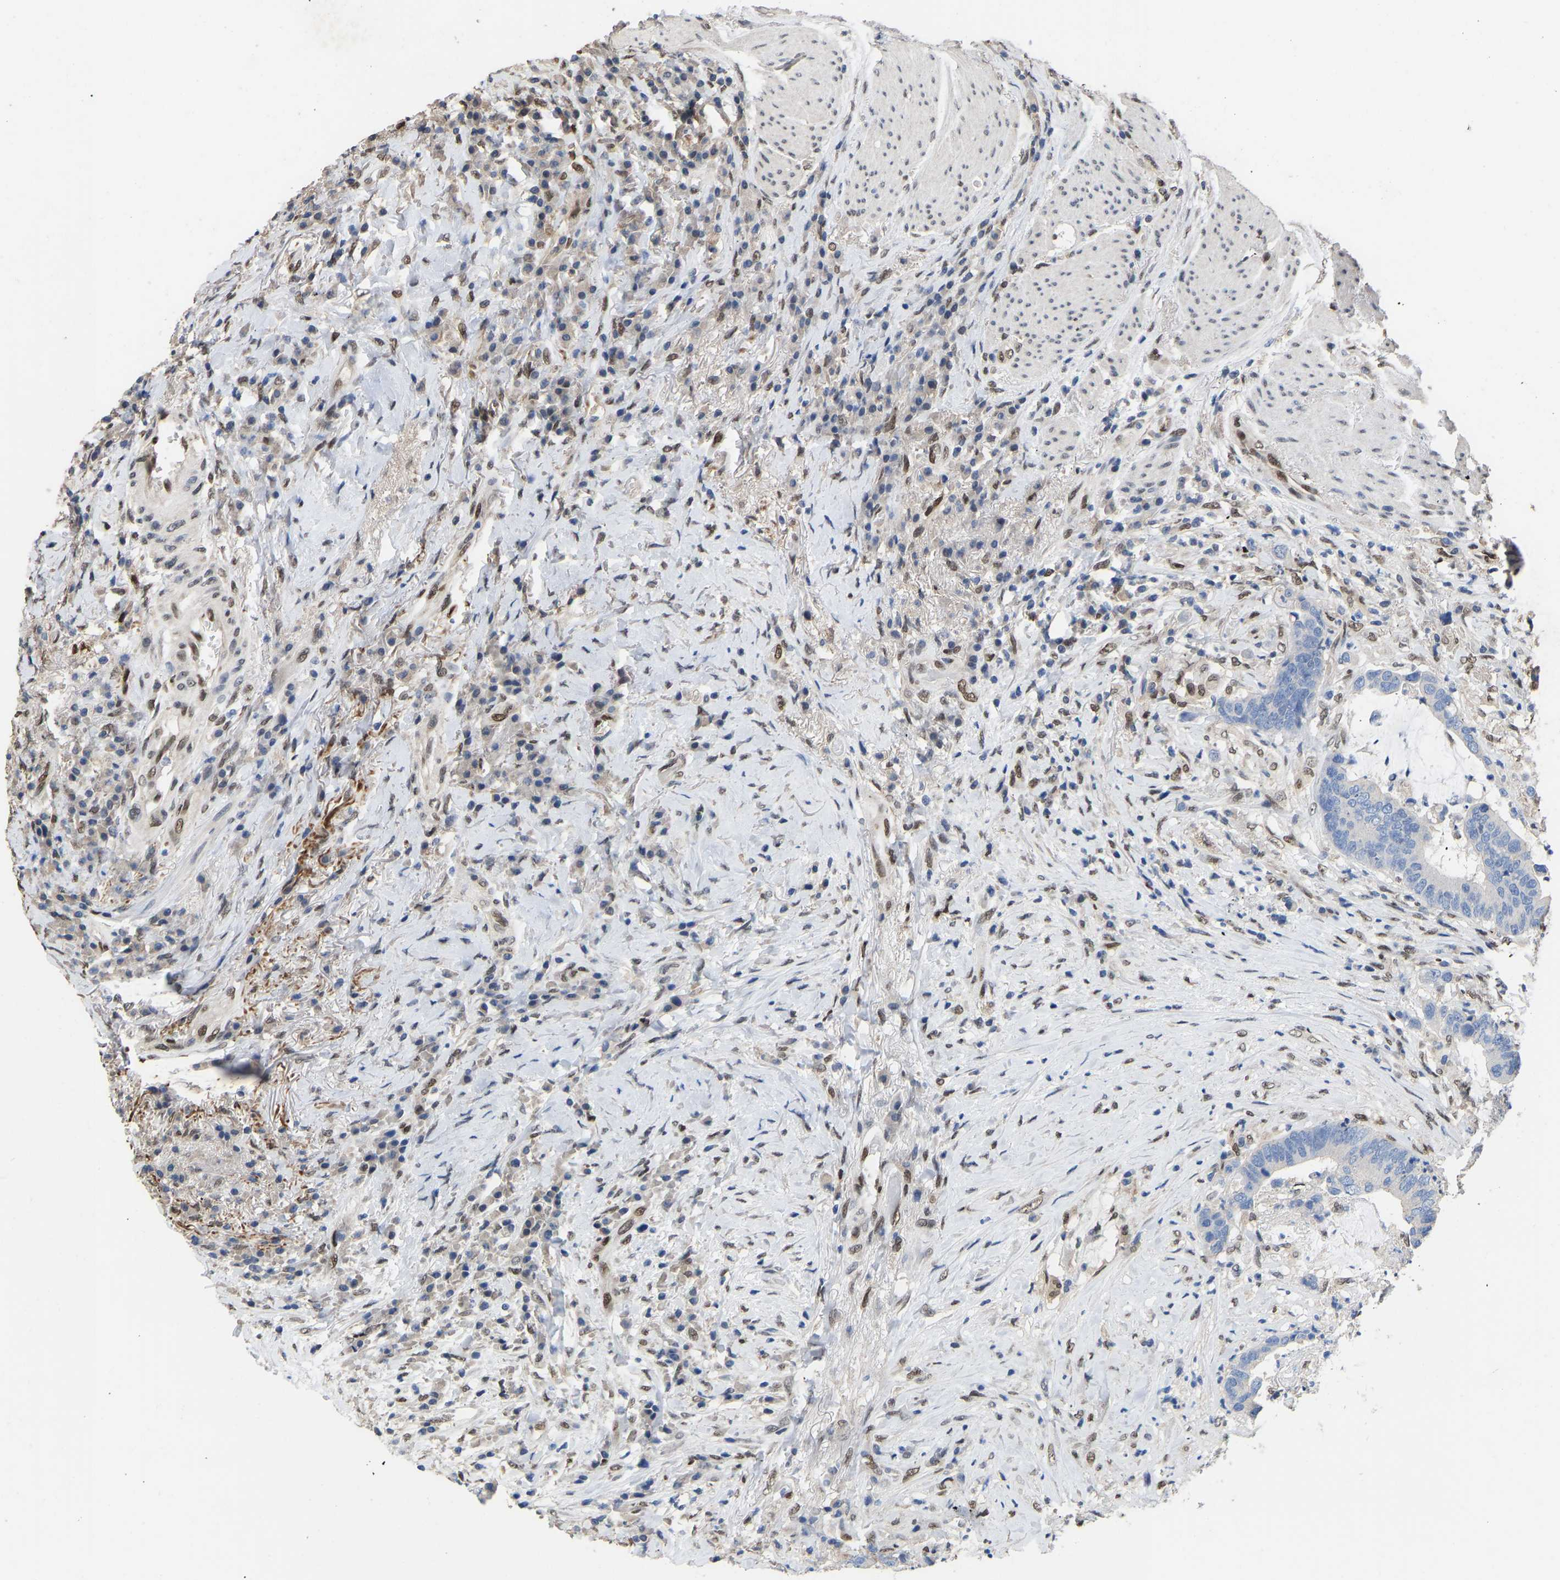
{"staining": {"intensity": "negative", "quantity": "none", "location": "none"}, "tissue": "colorectal cancer", "cell_type": "Tumor cells", "image_type": "cancer", "snomed": [{"axis": "morphology", "description": "Adenocarcinoma, NOS"}, {"axis": "topography", "description": "Rectum"}], "caption": "Protein analysis of adenocarcinoma (colorectal) reveals no significant positivity in tumor cells.", "gene": "QKI", "patient": {"sex": "female", "age": 89}}